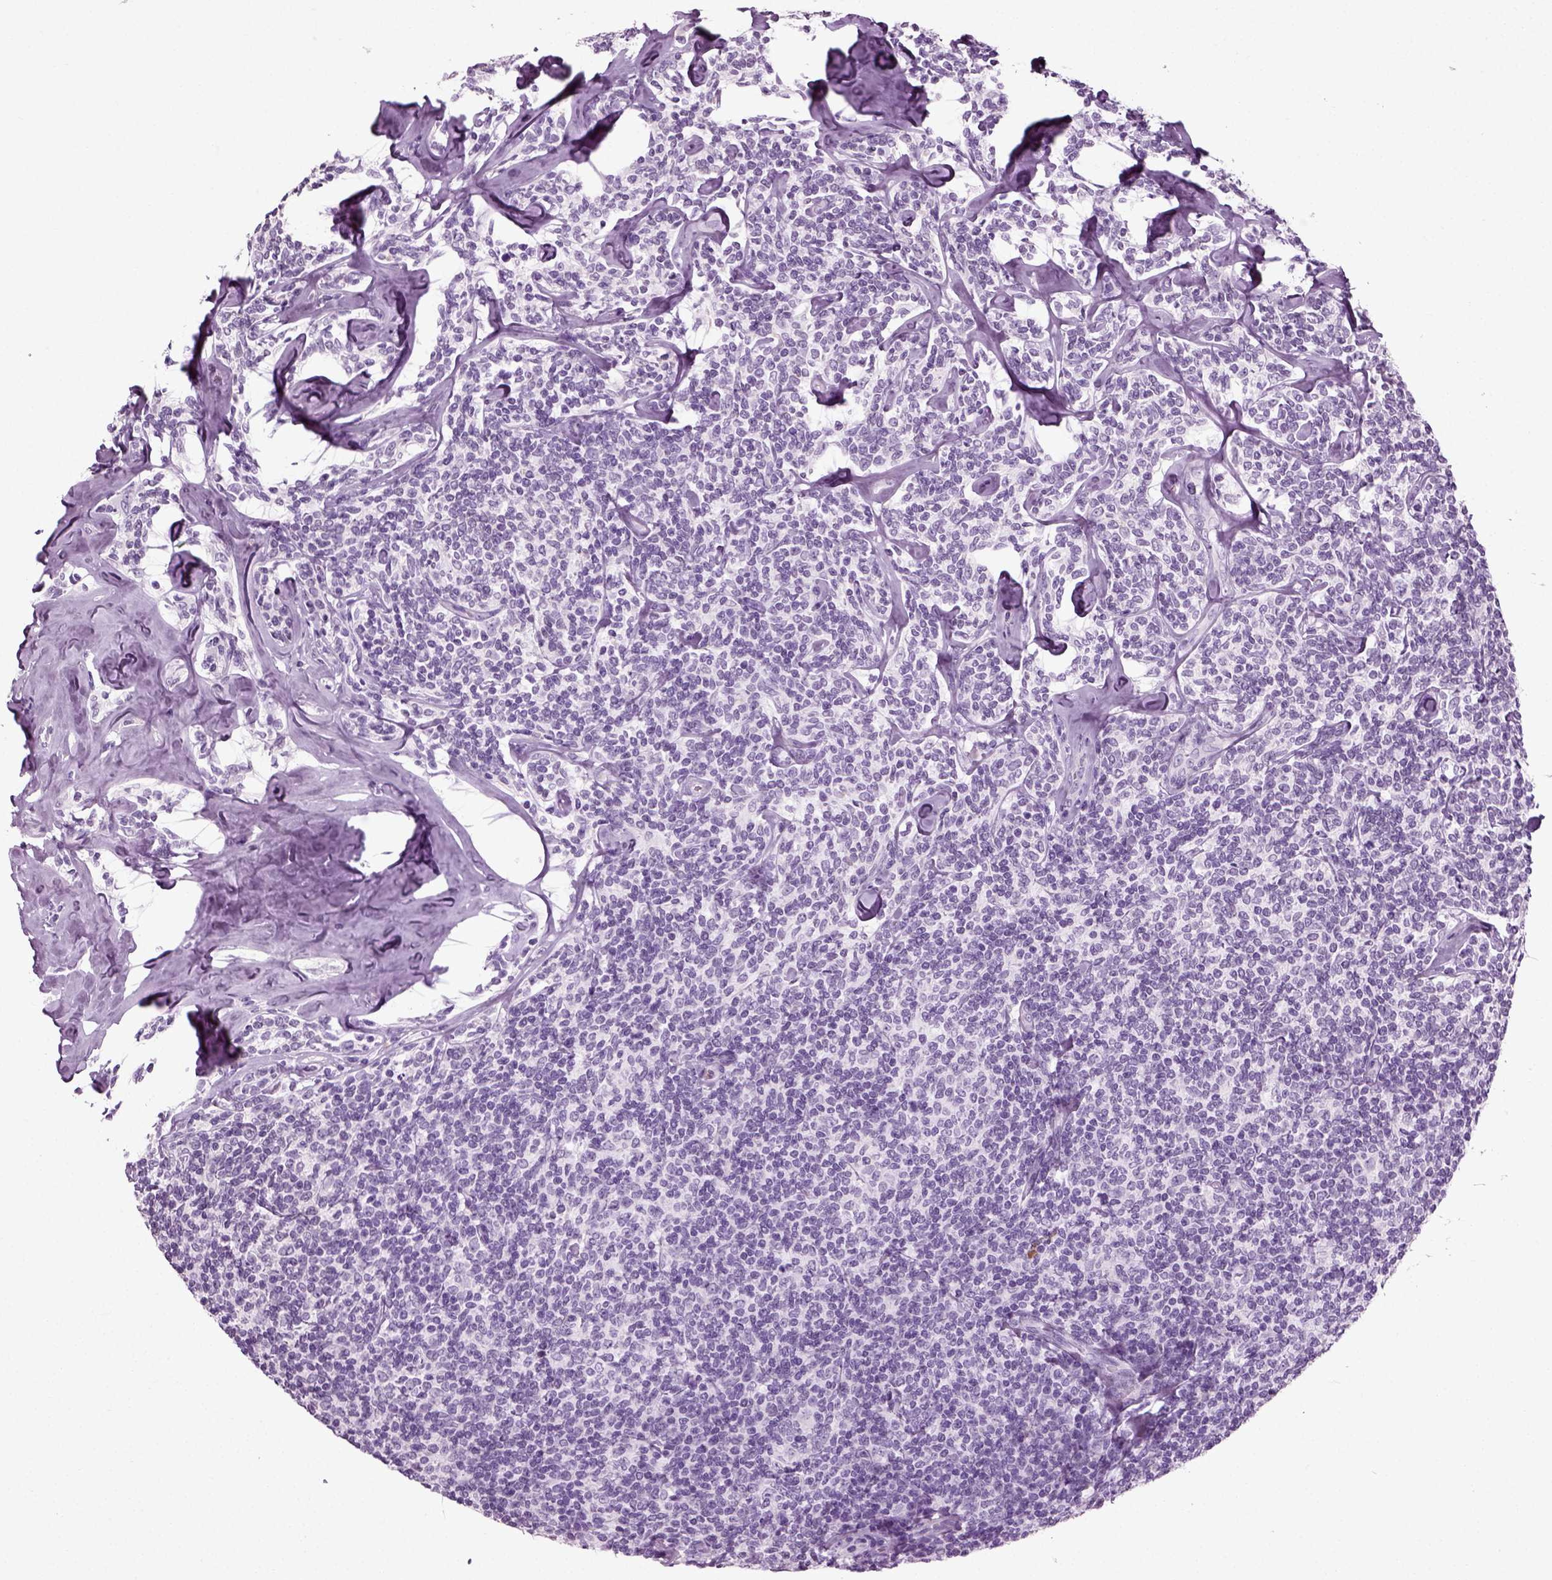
{"staining": {"intensity": "negative", "quantity": "none", "location": "none"}, "tissue": "lymphoma", "cell_type": "Tumor cells", "image_type": "cancer", "snomed": [{"axis": "morphology", "description": "Malignant lymphoma, non-Hodgkin's type, Low grade"}, {"axis": "topography", "description": "Lymph node"}], "caption": "DAB (3,3'-diaminobenzidine) immunohistochemical staining of malignant lymphoma, non-Hodgkin's type (low-grade) reveals no significant expression in tumor cells.", "gene": "SLC26A8", "patient": {"sex": "female", "age": 56}}